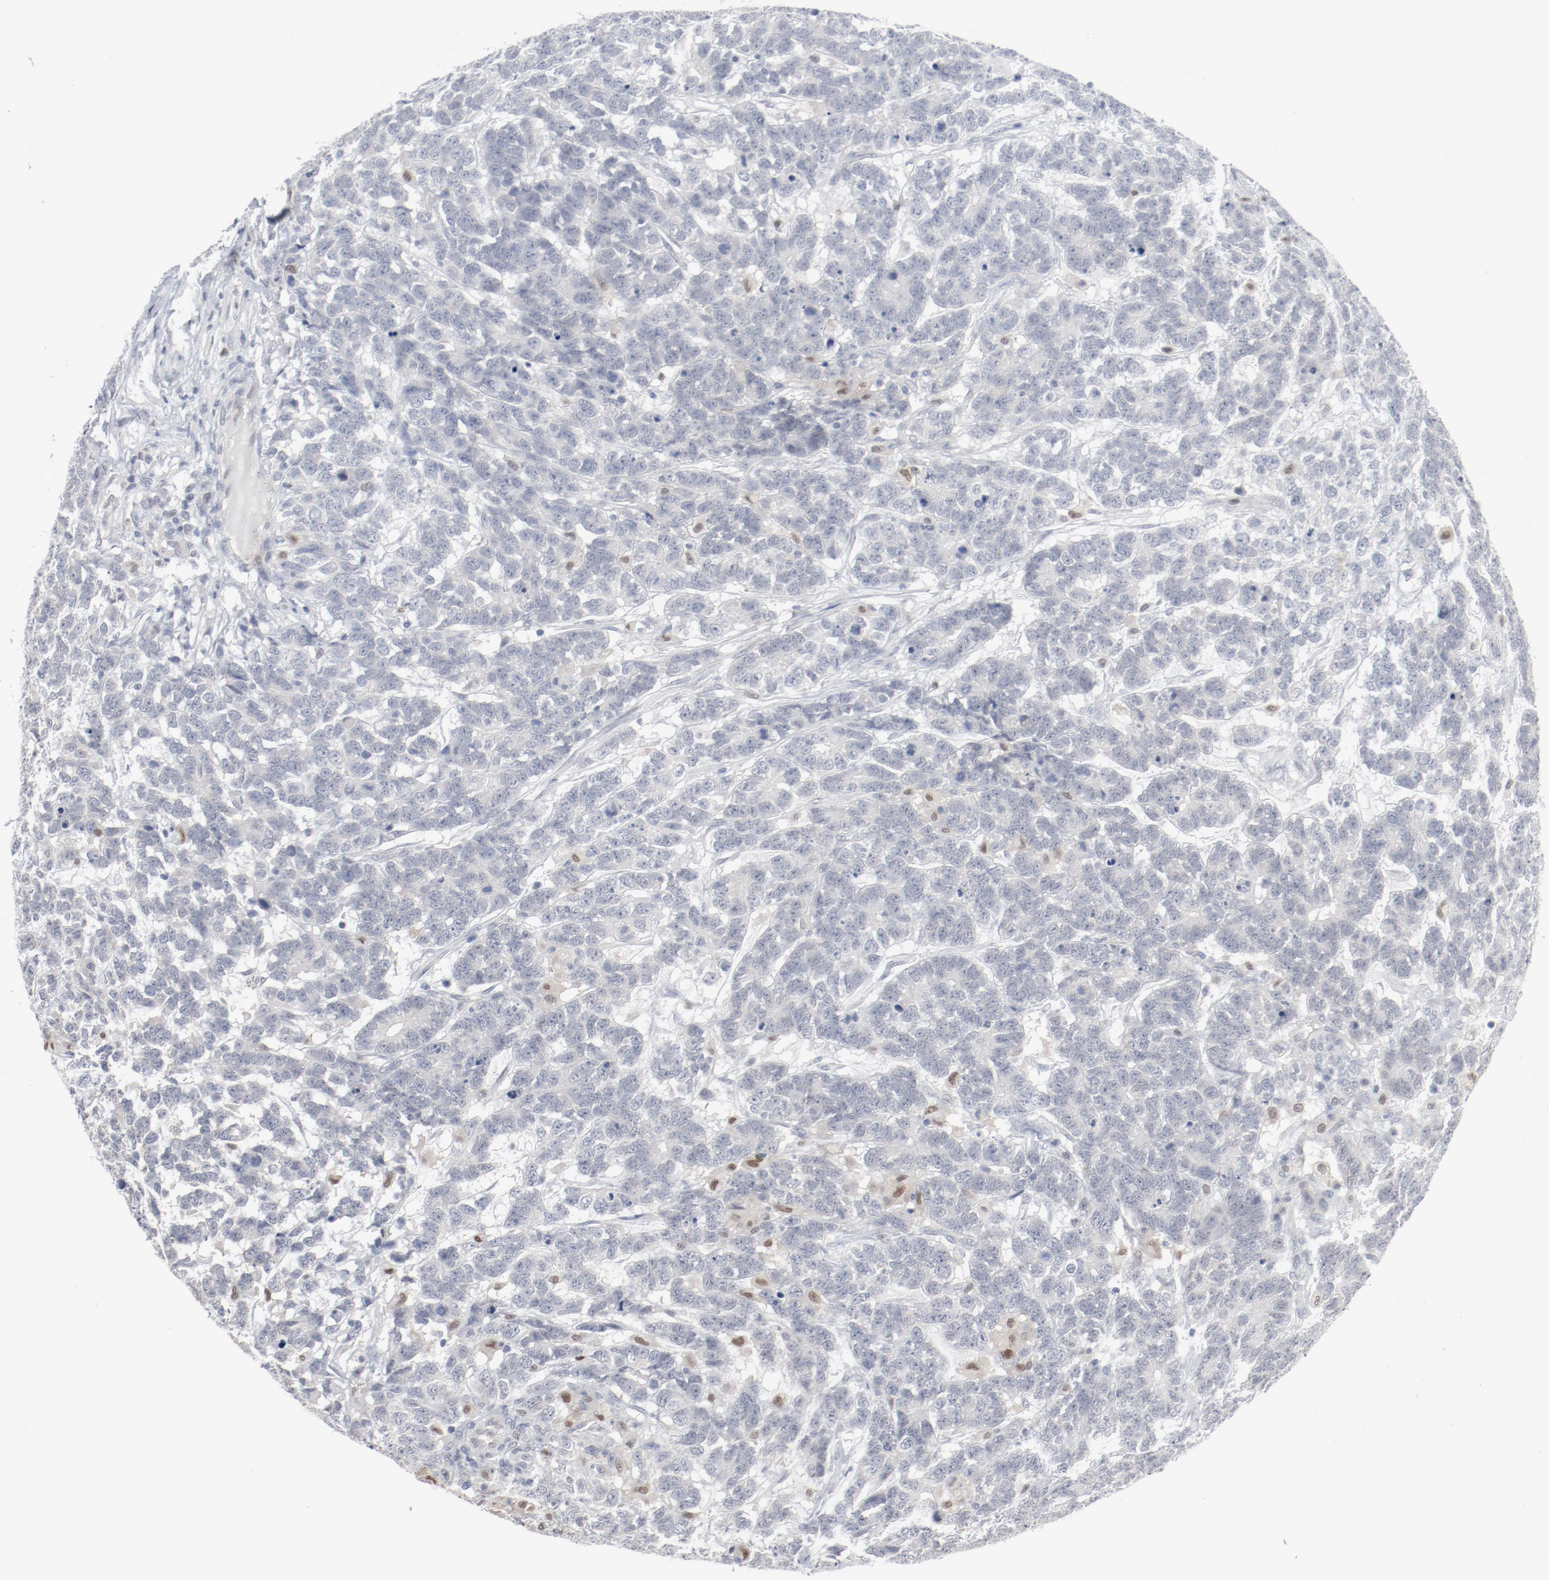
{"staining": {"intensity": "negative", "quantity": "none", "location": "none"}, "tissue": "testis cancer", "cell_type": "Tumor cells", "image_type": "cancer", "snomed": [{"axis": "morphology", "description": "Carcinoma, Embryonal, NOS"}, {"axis": "topography", "description": "Testis"}], "caption": "There is no significant expression in tumor cells of testis cancer.", "gene": "FOXN2", "patient": {"sex": "male", "age": 26}}